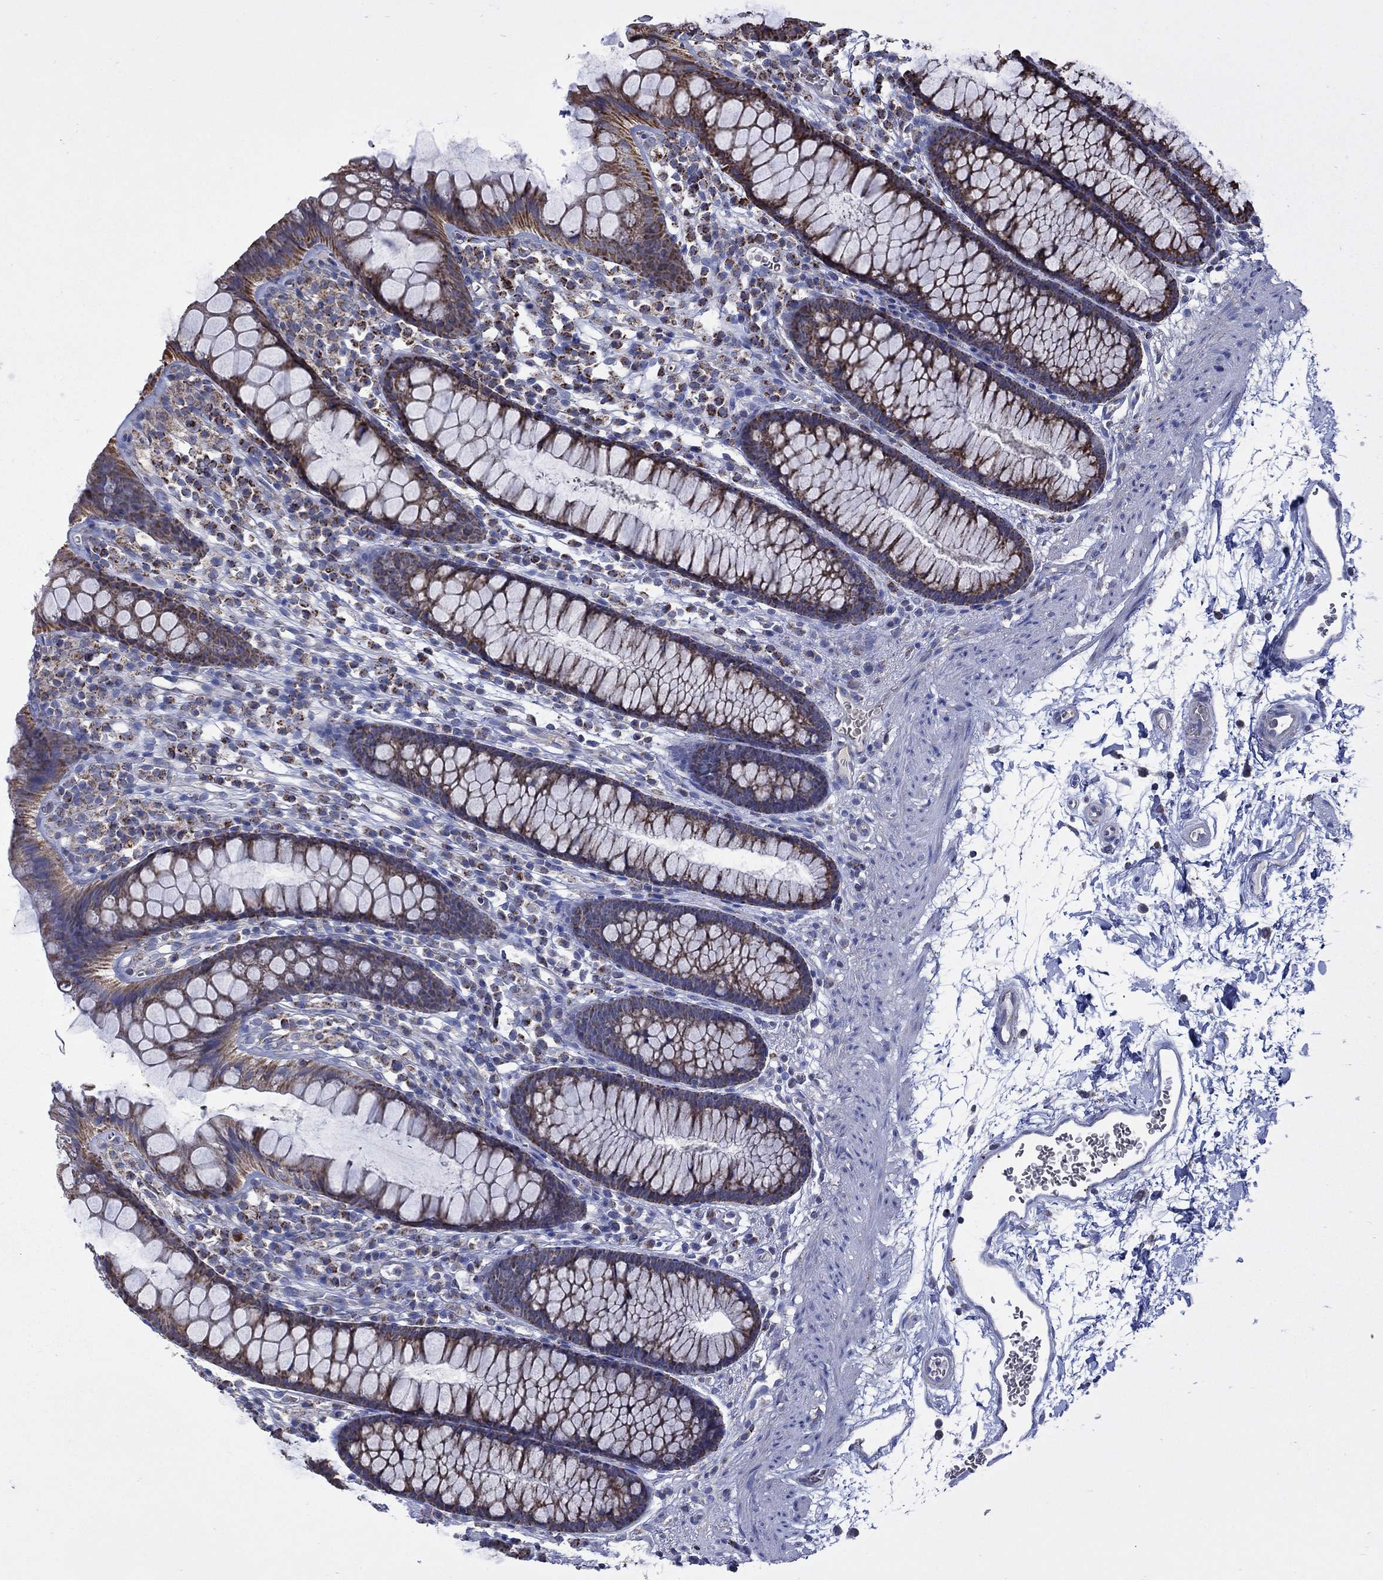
{"staining": {"intensity": "negative", "quantity": "none", "location": "none"}, "tissue": "colon", "cell_type": "Endothelial cells", "image_type": "normal", "snomed": [{"axis": "morphology", "description": "Normal tissue, NOS"}, {"axis": "topography", "description": "Colon"}], "caption": "Protein analysis of normal colon shows no significant expression in endothelial cells. (Stains: DAB (3,3'-diaminobenzidine) immunohistochemistry (IHC) with hematoxylin counter stain, Microscopy: brightfield microscopy at high magnification).", "gene": "HPS5", "patient": {"sex": "male", "age": 76}}